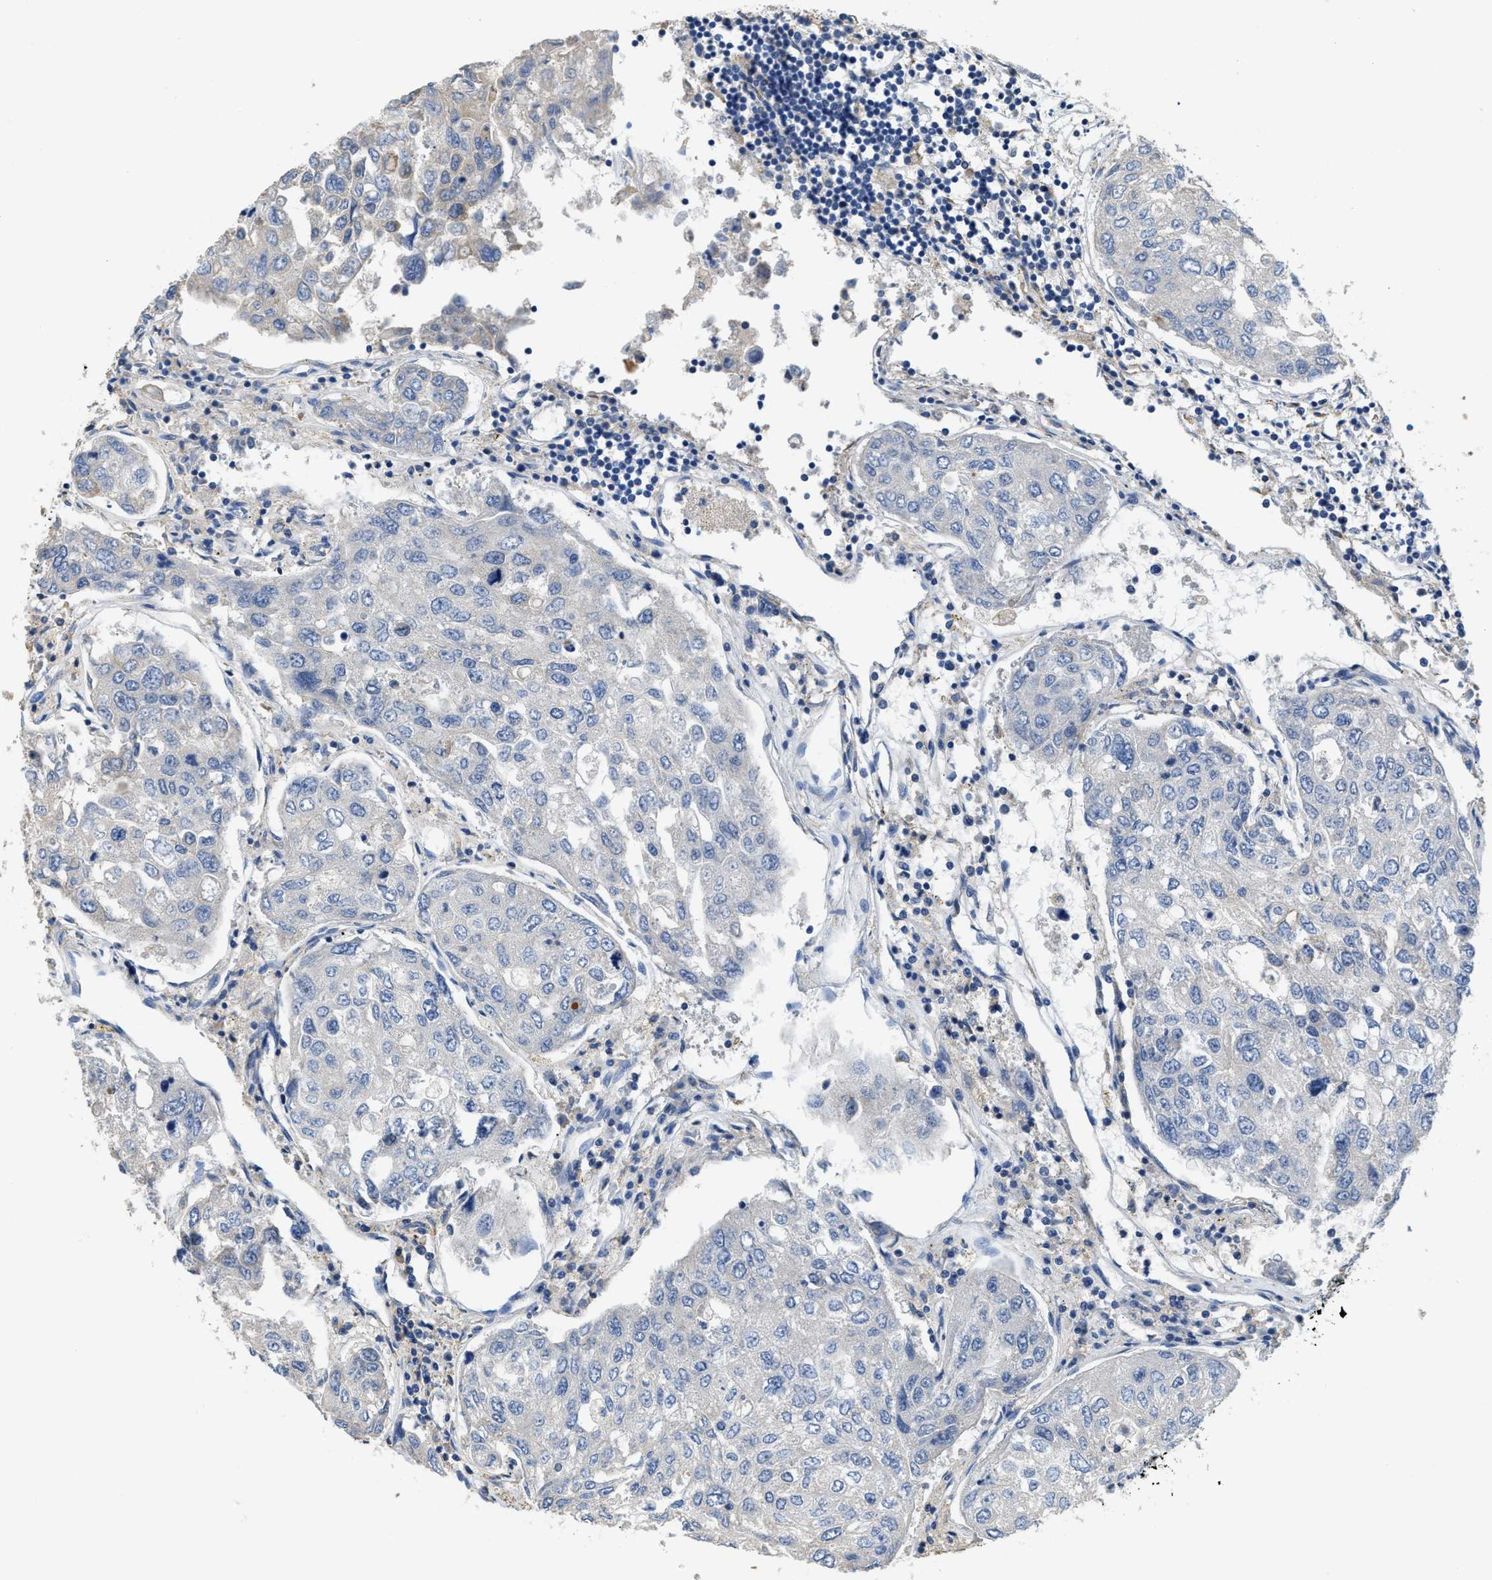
{"staining": {"intensity": "negative", "quantity": "none", "location": "none"}, "tissue": "urothelial cancer", "cell_type": "Tumor cells", "image_type": "cancer", "snomed": [{"axis": "morphology", "description": "Urothelial carcinoma, High grade"}, {"axis": "topography", "description": "Lymph node"}, {"axis": "topography", "description": "Urinary bladder"}], "caption": "High power microscopy image of an immunohistochemistry (IHC) image of urothelial cancer, revealing no significant expression in tumor cells.", "gene": "C1S", "patient": {"sex": "male", "age": 51}}